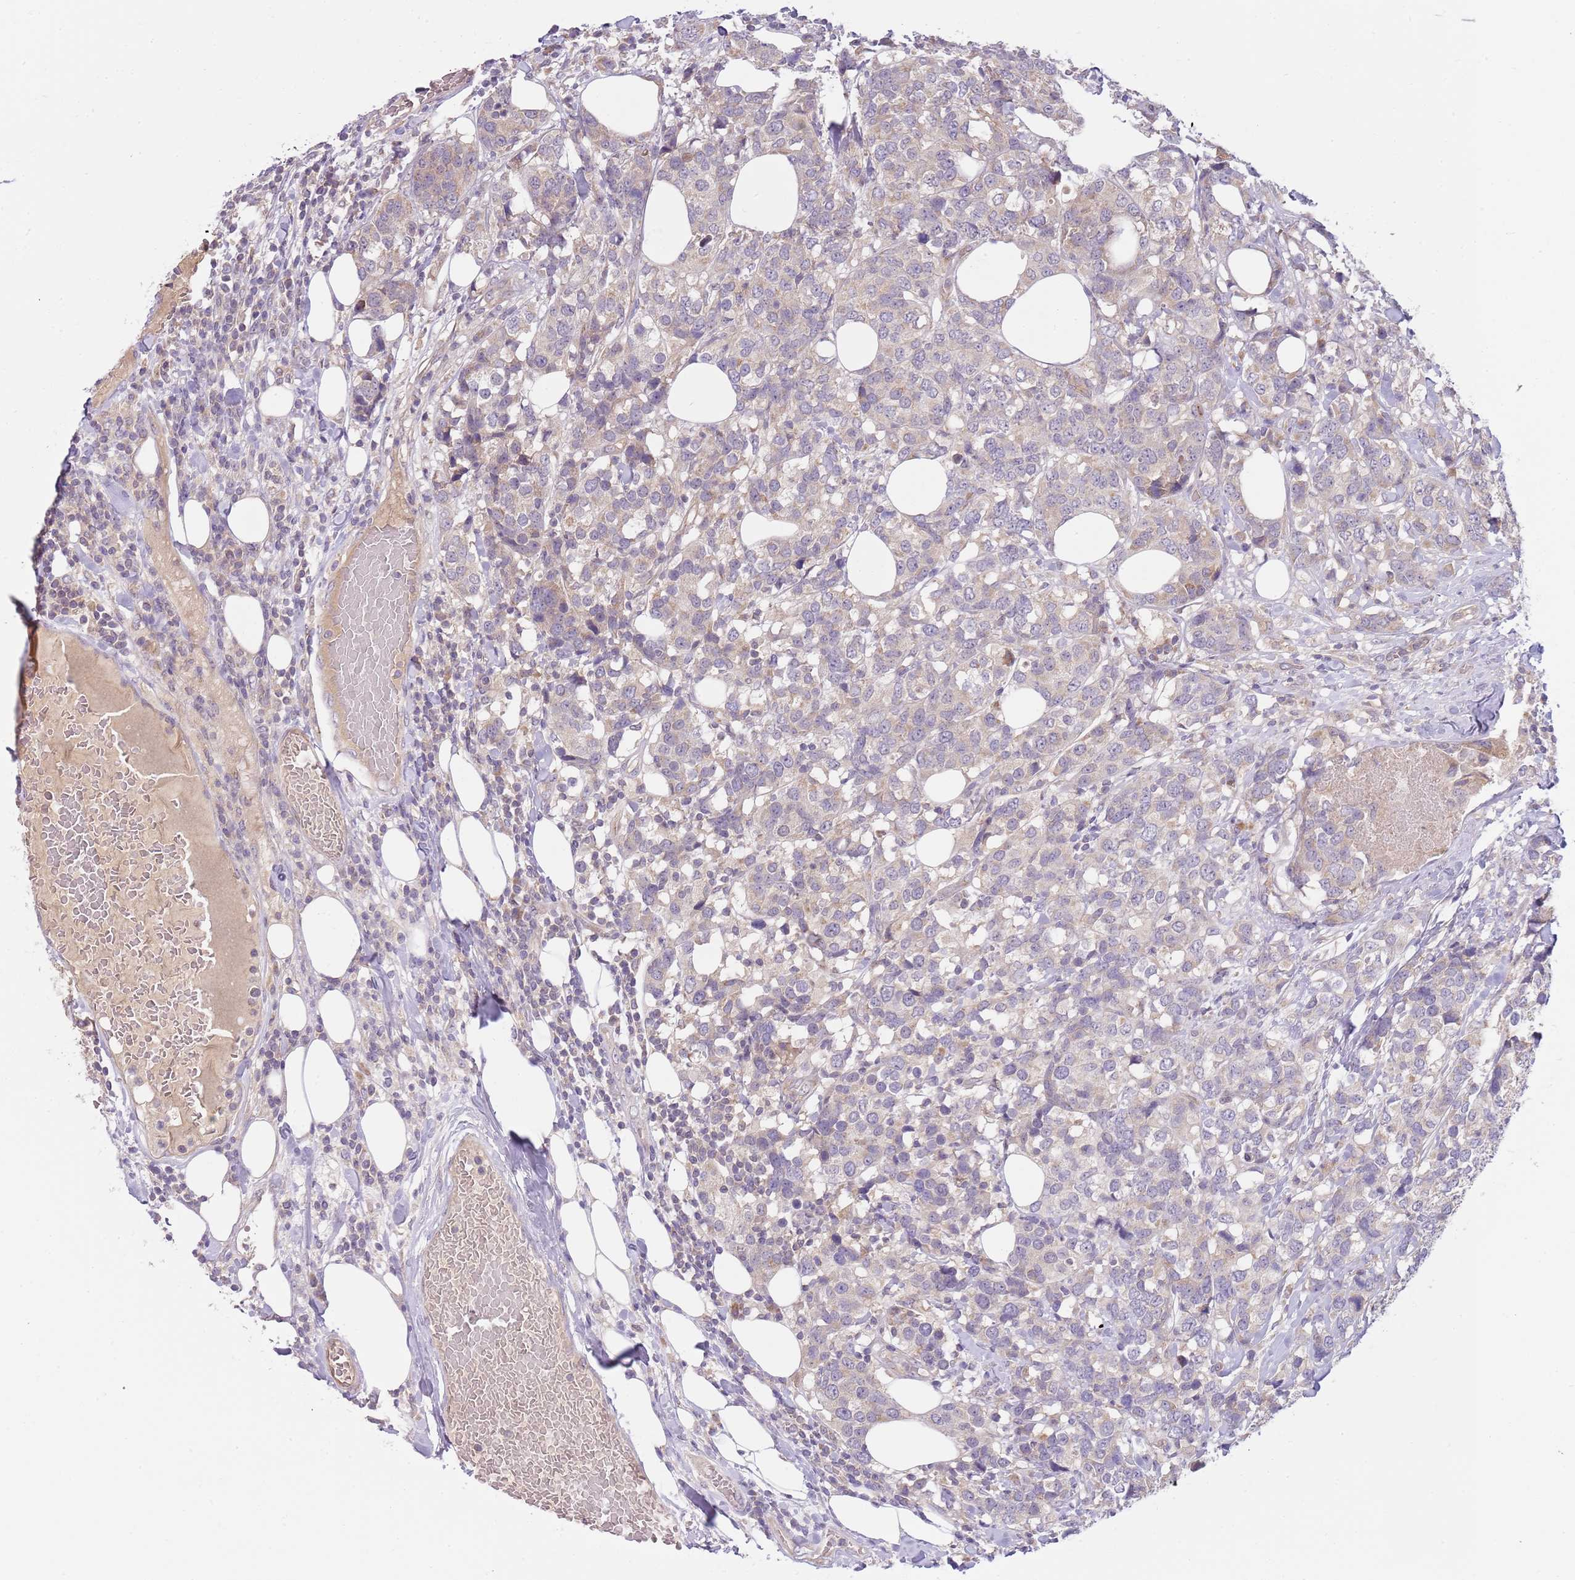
{"staining": {"intensity": "weak", "quantity": "<25%", "location": "cytoplasmic/membranous"}, "tissue": "breast cancer", "cell_type": "Tumor cells", "image_type": "cancer", "snomed": [{"axis": "morphology", "description": "Lobular carcinoma"}, {"axis": "topography", "description": "Breast"}], "caption": "There is no significant staining in tumor cells of lobular carcinoma (breast).", "gene": "SKOR2", "patient": {"sex": "female", "age": 59}}